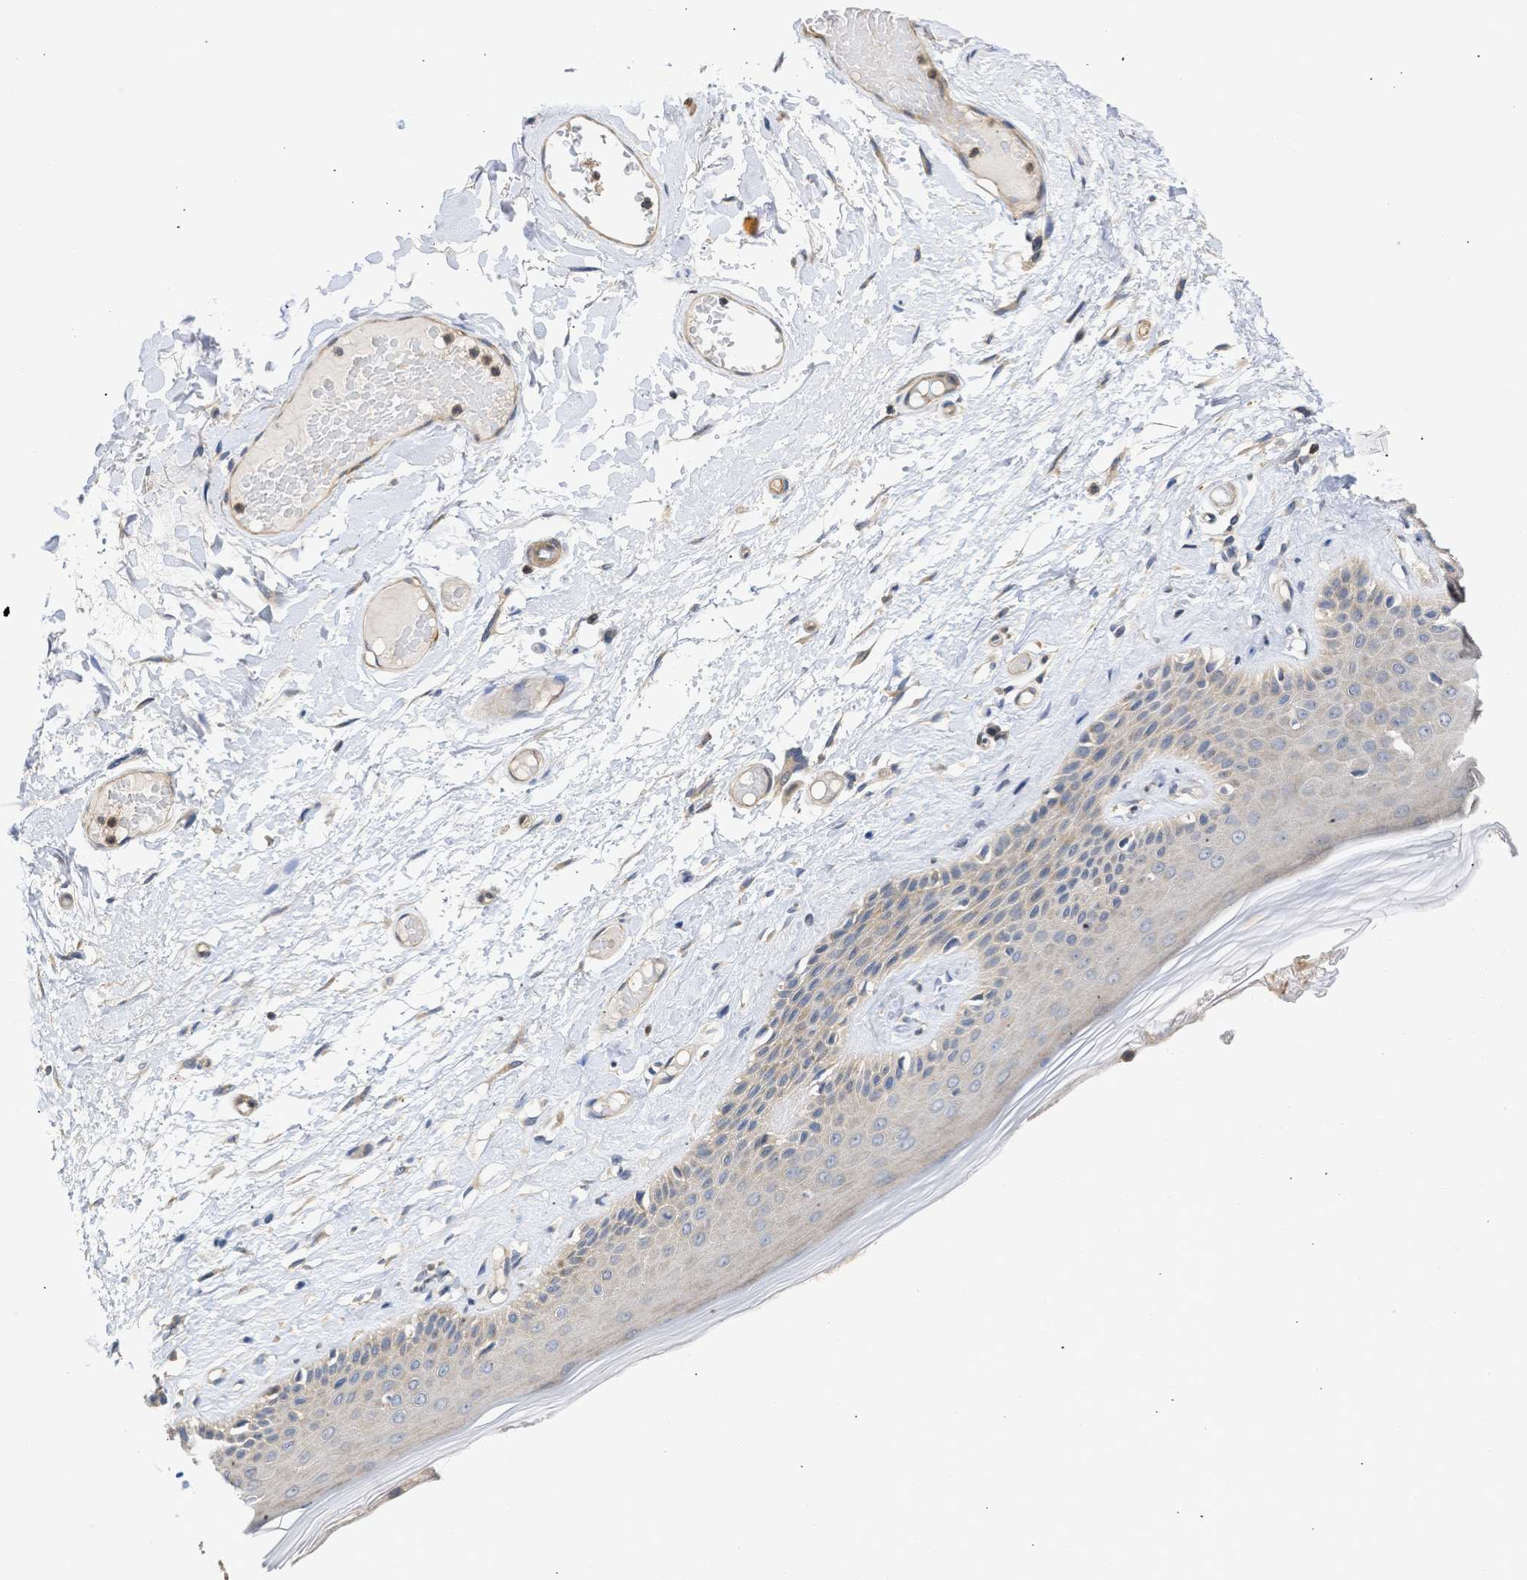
{"staining": {"intensity": "moderate", "quantity": "25%-75%", "location": "cytoplasmic/membranous"}, "tissue": "skin", "cell_type": "Epidermal cells", "image_type": "normal", "snomed": [{"axis": "morphology", "description": "Normal tissue, NOS"}, {"axis": "topography", "description": "Vulva"}], "caption": "Immunohistochemical staining of unremarkable human skin exhibits medium levels of moderate cytoplasmic/membranous positivity in approximately 25%-75% of epidermal cells. The protein is shown in brown color, while the nuclei are stained blue.", "gene": "MAP2K3", "patient": {"sex": "female", "age": 73}}